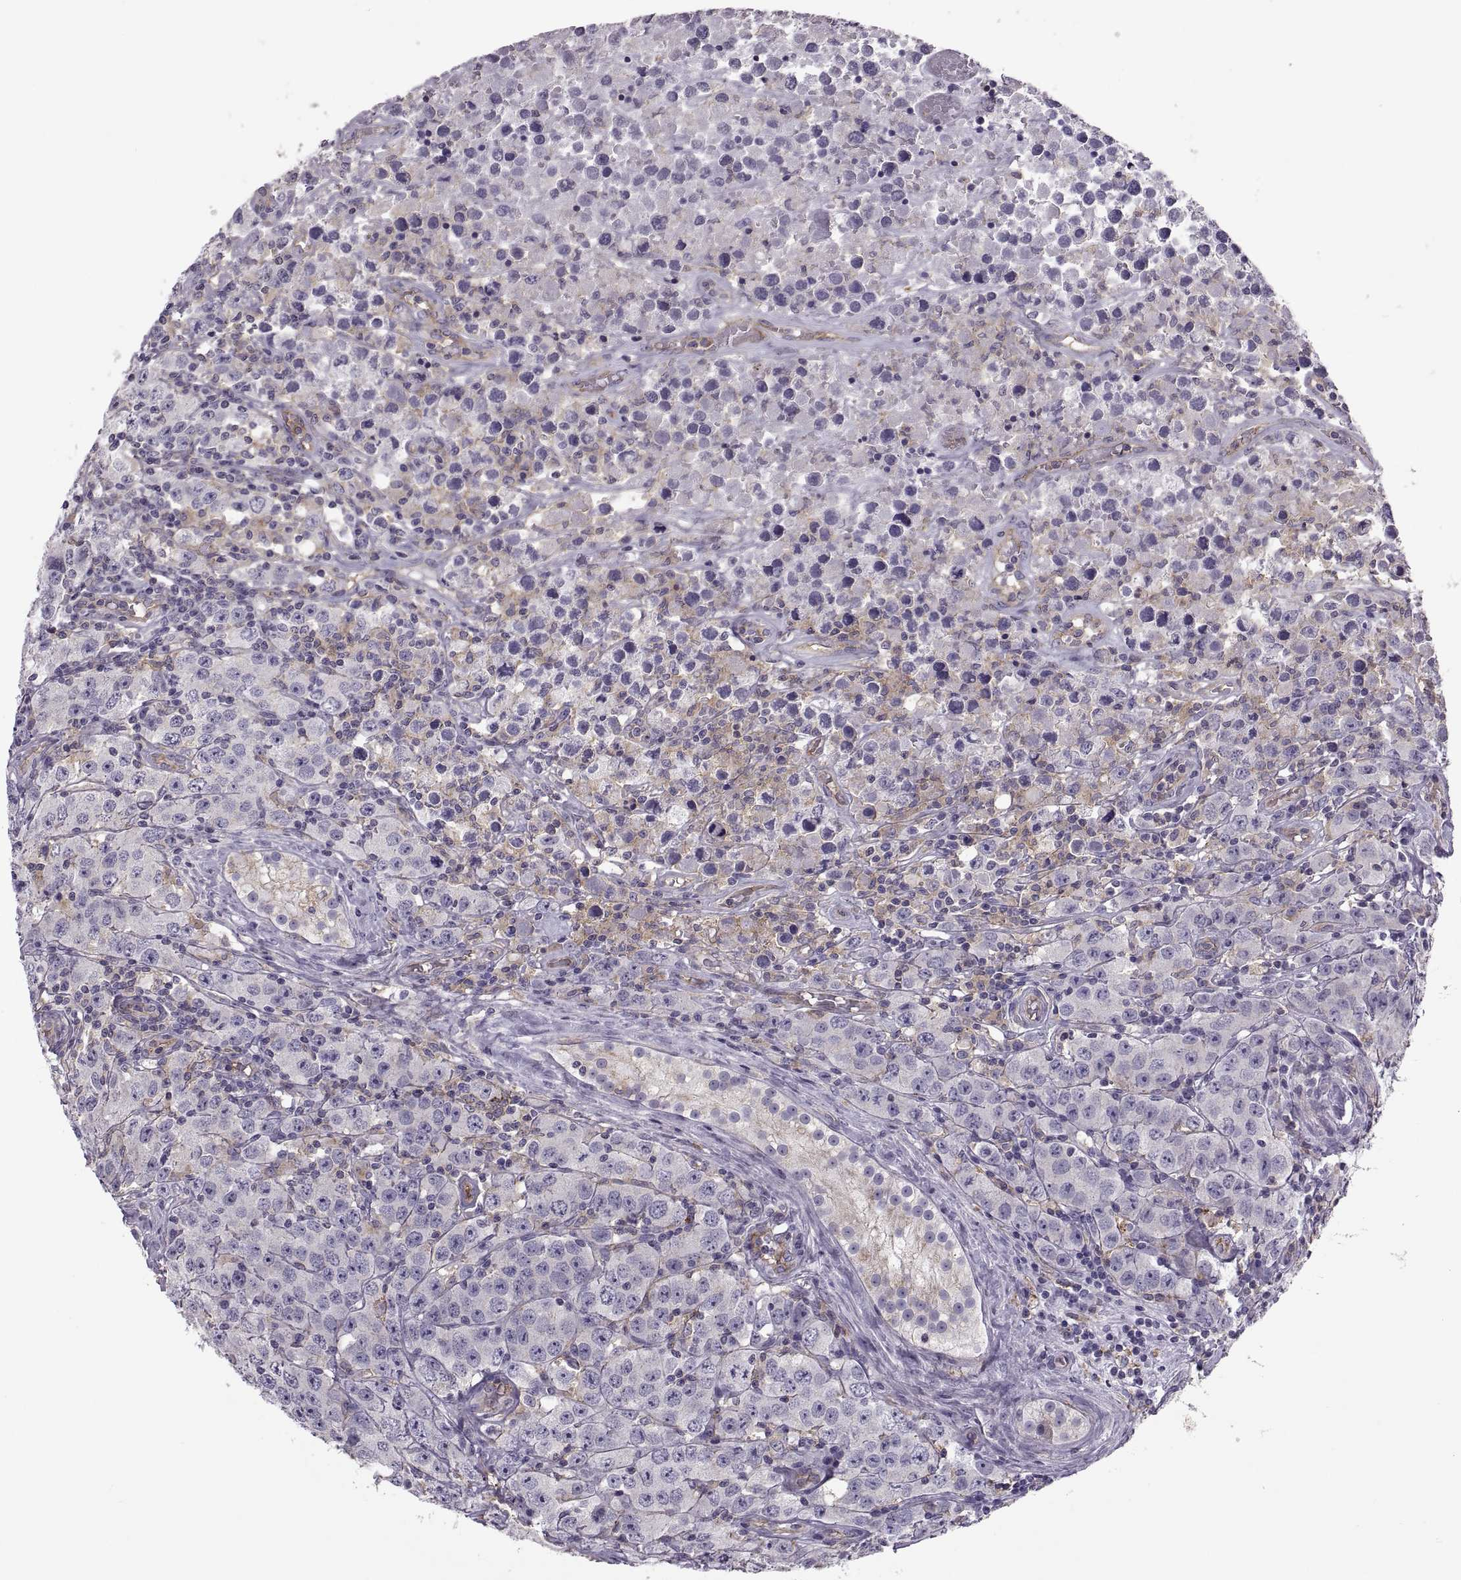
{"staining": {"intensity": "negative", "quantity": "none", "location": "none"}, "tissue": "testis cancer", "cell_type": "Tumor cells", "image_type": "cancer", "snomed": [{"axis": "morphology", "description": "Seminoma, NOS"}, {"axis": "topography", "description": "Testis"}], "caption": "A photomicrograph of testis cancer (seminoma) stained for a protein shows no brown staining in tumor cells. Brightfield microscopy of immunohistochemistry stained with DAB (brown) and hematoxylin (blue), captured at high magnification.", "gene": "RALB", "patient": {"sex": "male", "age": 52}}